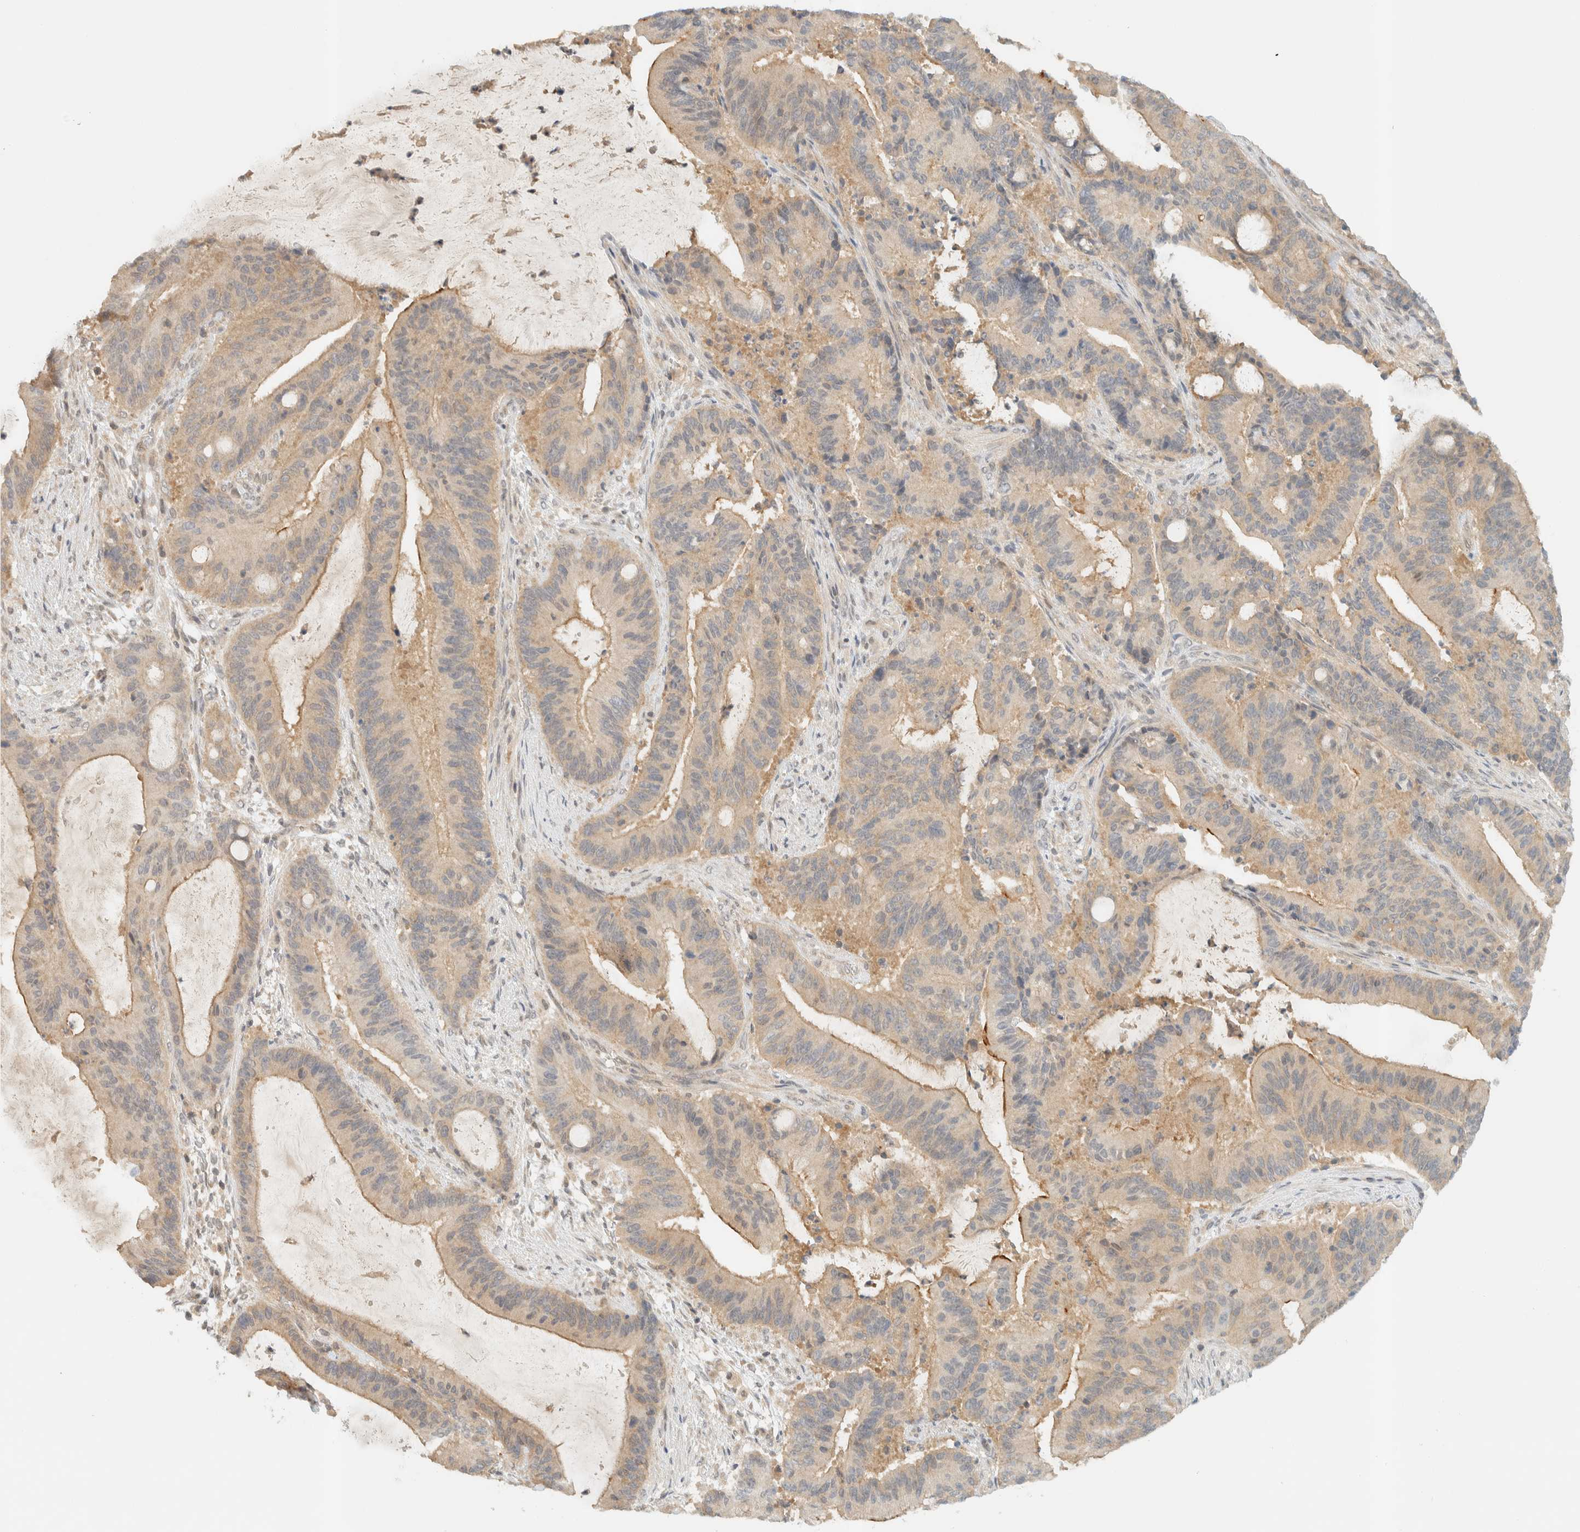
{"staining": {"intensity": "weak", "quantity": ">75%", "location": "cytoplasmic/membranous"}, "tissue": "liver cancer", "cell_type": "Tumor cells", "image_type": "cancer", "snomed": [{"axis": "morphology", "description": "Normal tissue, NOS"}, {"axis": "morphology", "description": "Cholangiocarcinoma"}, {"axis": "topography", "description": "Liver"}, {"axis": "topography", "description": "Peripheral nerve tissue"}], "caption": "This histopathology image displays immunohistochemistry (IHC) staining of human liver cholangiocarcinoma, with low weak cytoplasmic/membranous expression in about >75% of tumor cells.", "gene": "KIFAP3", "patient": {"sex": "female", "age": 73}}